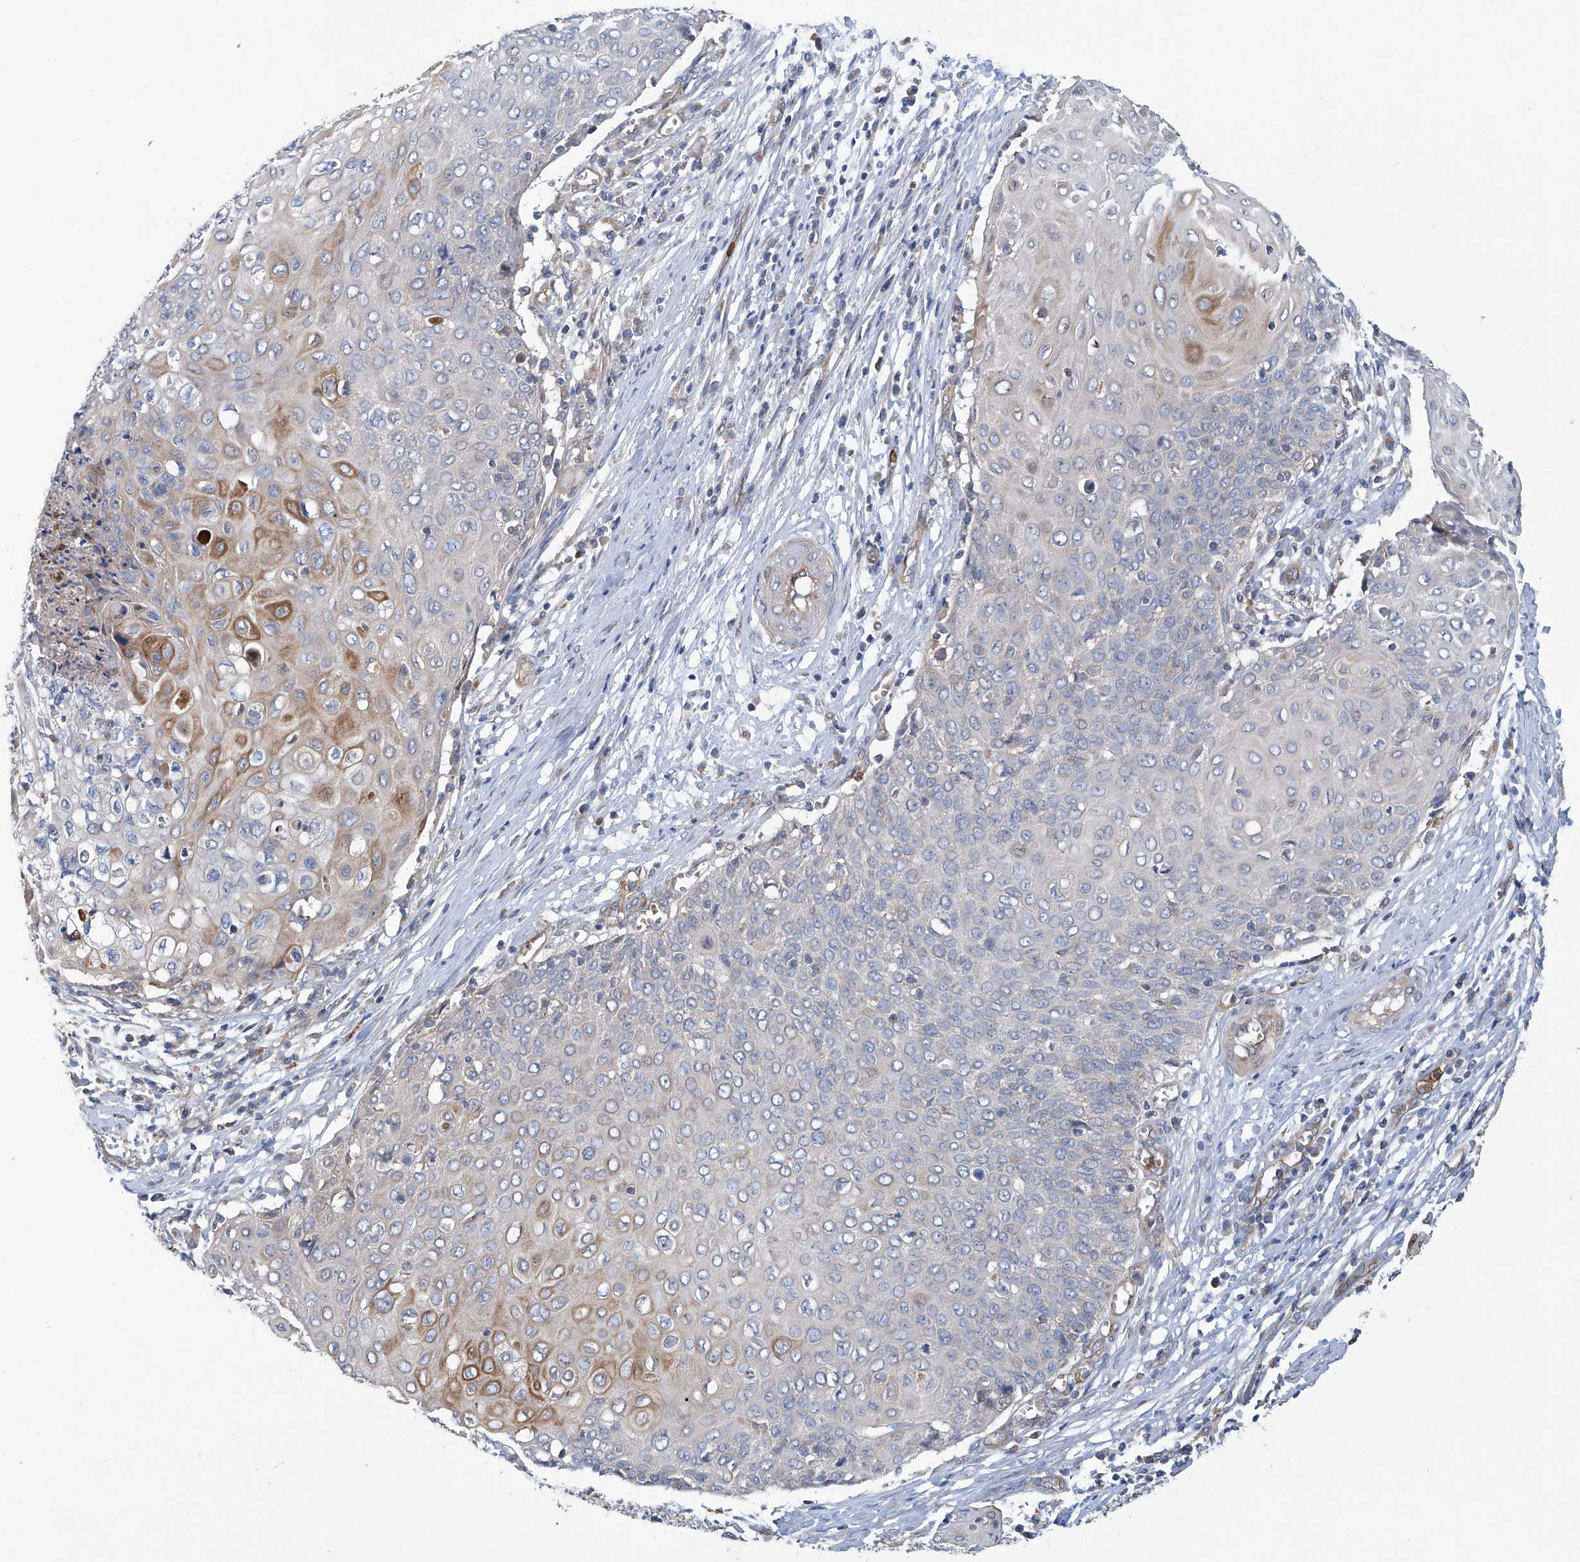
{"staining": {"intensity": "moderate", "quantity": "<25%", "location": "cytoplasmic/membranous"}, "tissue": "cervical cancer", "cell_type": "Tumor cells", "image_type": "cancer", "snomed": [{"axis": "morphology", "description": "Squamous cell carcinoma, NOS"}, {"axis": "topography", "description": "Cervix"}], "caption": "IHC staining of cervical cancer, which shows low levels of moderate cytoplasmic/membranous staining in about <25% of tumor cells indicating moderate cytoplasmic/membranous protein staining. The staining was performed using DAB (3,3'-diaminobenzidine) (brown) for protein detection and nuclei were counterstained in hematoxylin (blue).", "gene": "EIF2D", "patient": {"sex": "female", "age": 39}}